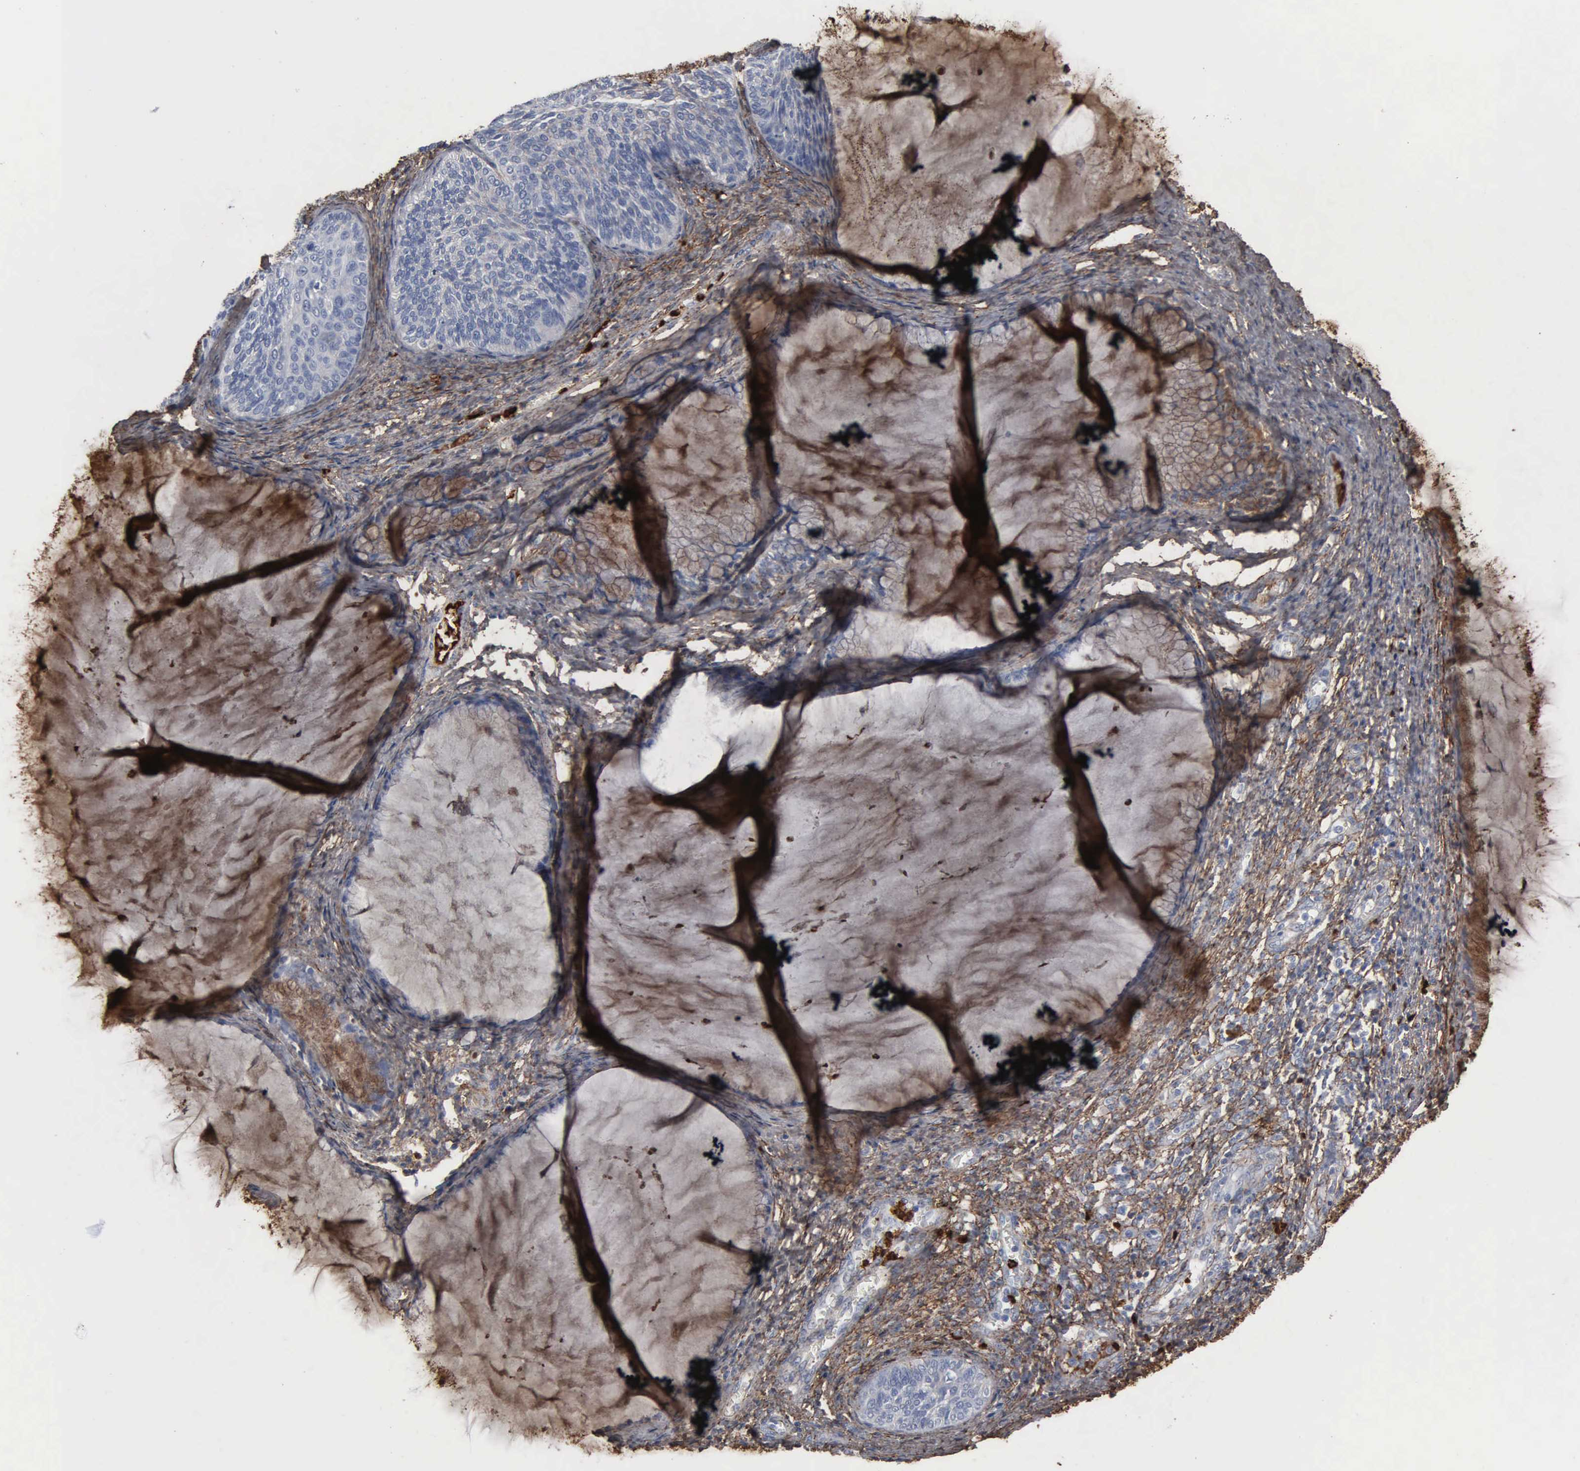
{"staining": {"intensity": "weak", "quantity": "25%-75%", "location": "cytoplasmic/membranous"}, "tissue": "cervical cancer", "cell_type": "Tumor cells", "image_type": "cancer", "snomed": [{"axis": "morphology", "description": "Squamous cell carcinoma, NOS"}, {"axis": "topography", "description": "Cervix"}], "caption": "Human cervical cancer (squamous cell carcinoma) stained with a protein marker exhibits weak staining in tumor cells.", "gene": "FN1", "patient": {"sex": "female", "age": 36}}